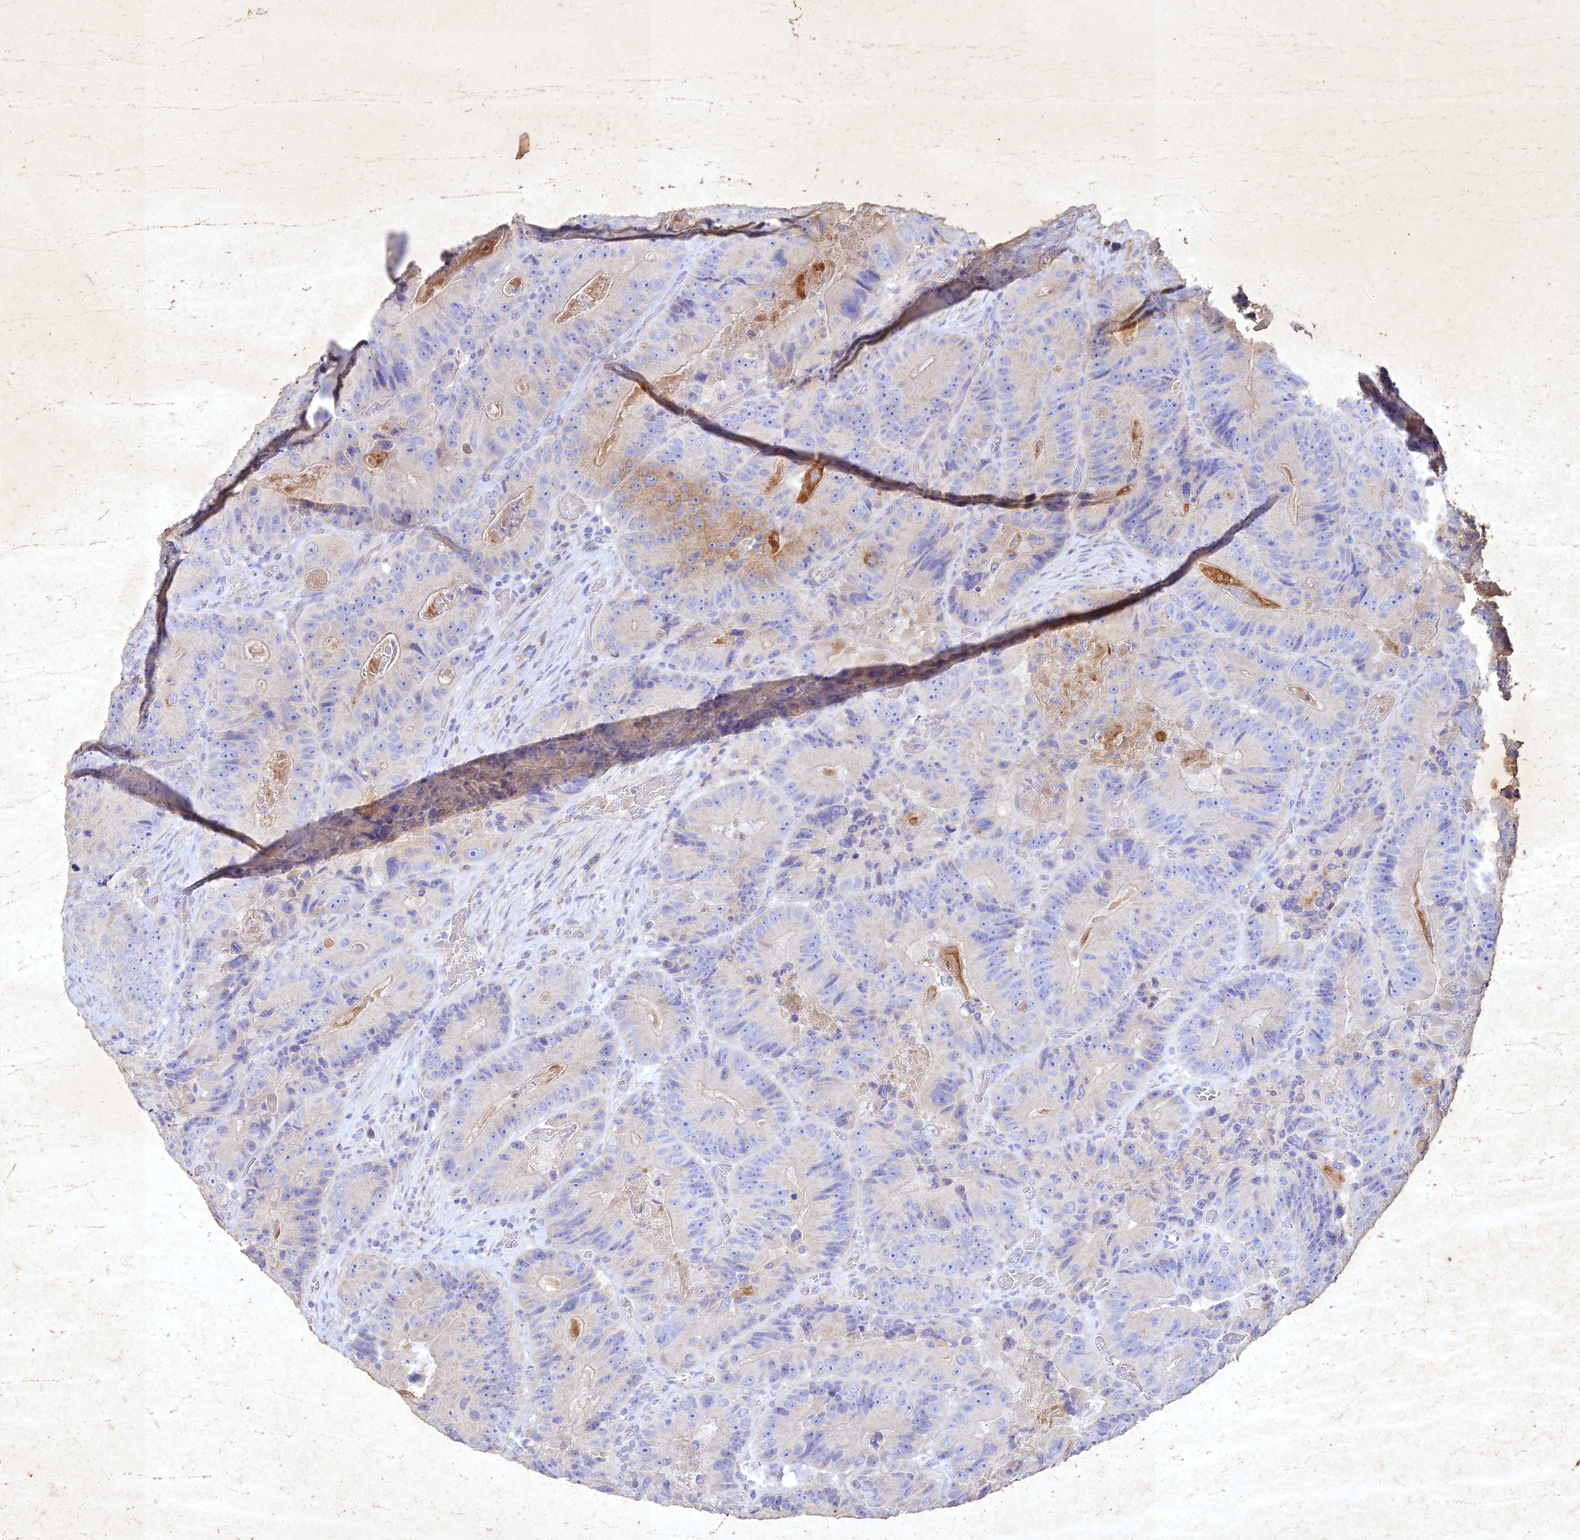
{"staining": {"intensity": "negative", "quantity": "none", "location": "none"}, "tissue": "colorectal cancer", "cell_type": "Tumor cells", "image_type": "cancer", "snomed": [{"axis": "morphology", "description": "Adenocarcinoma, NOS"}, {"axis": "topography", "description": "Colon"}], "caption": "The IHC photomicrograph has no significant staining in tumor cells of colorectal adenocarcinoma tissue.", "gene": "NDUFV1", "patient": {"sex": "female", "age": 86}}